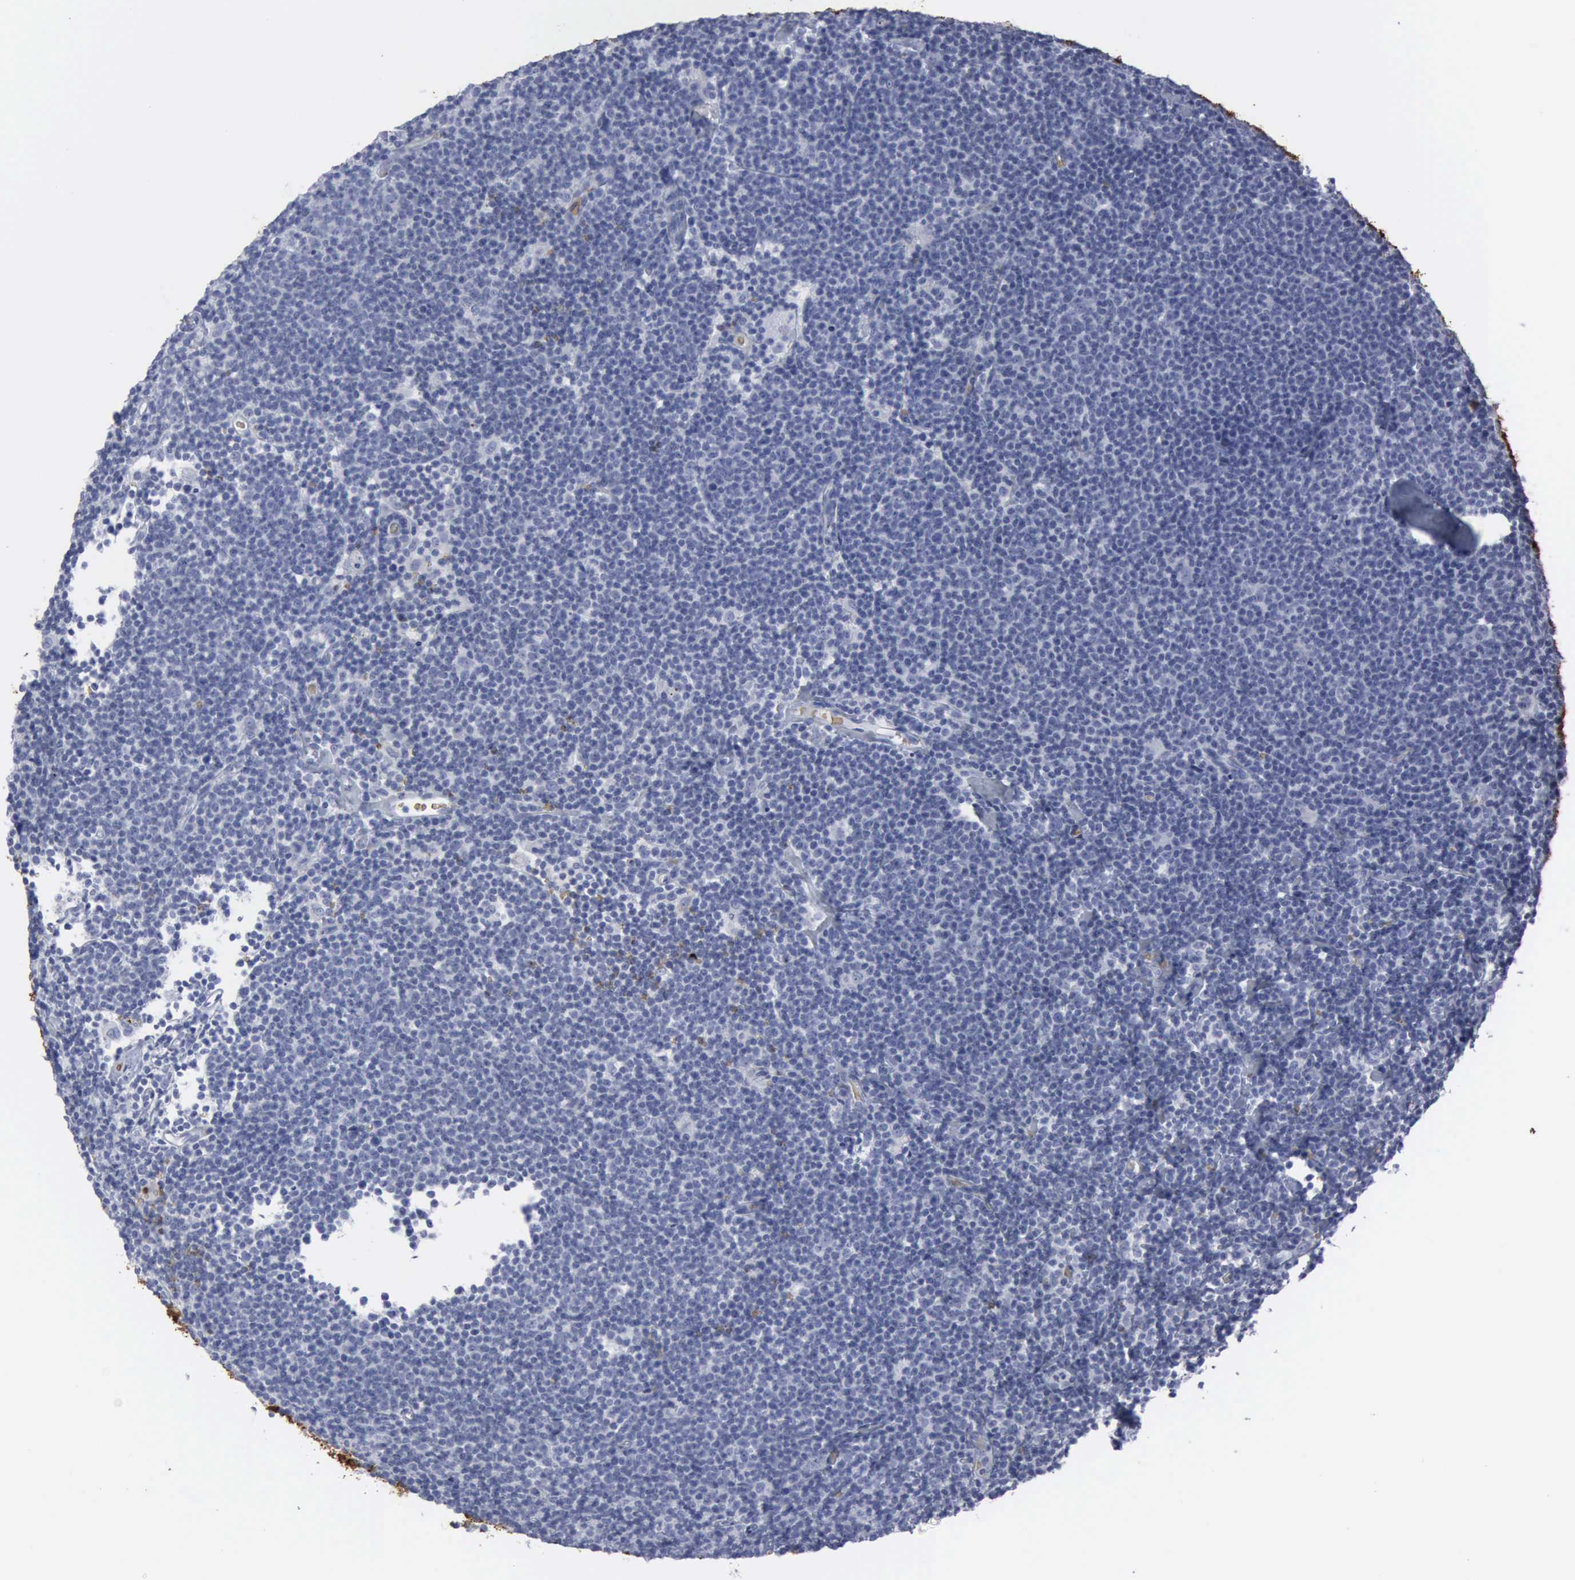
{"staining": {"intensity": "negative", "quantity": "none", "location": "none"}, "tissue": "lymphoma", "cell_type": "Tumor cells", "image_type": "cancer", "snomed": [{"axis": "morphology", "description": "Malignant lymphoma, non-Hodgkin's type, Low grade"}, {"axis": "topography", "description": "Lymph node"}], "caption": "Tumor cells show no significant protein staining in low-grade malignant lymphoma, non-Hodgkin's type.", "gene": "TGFB1", "patient": {"sex": "male", "age": 65}}